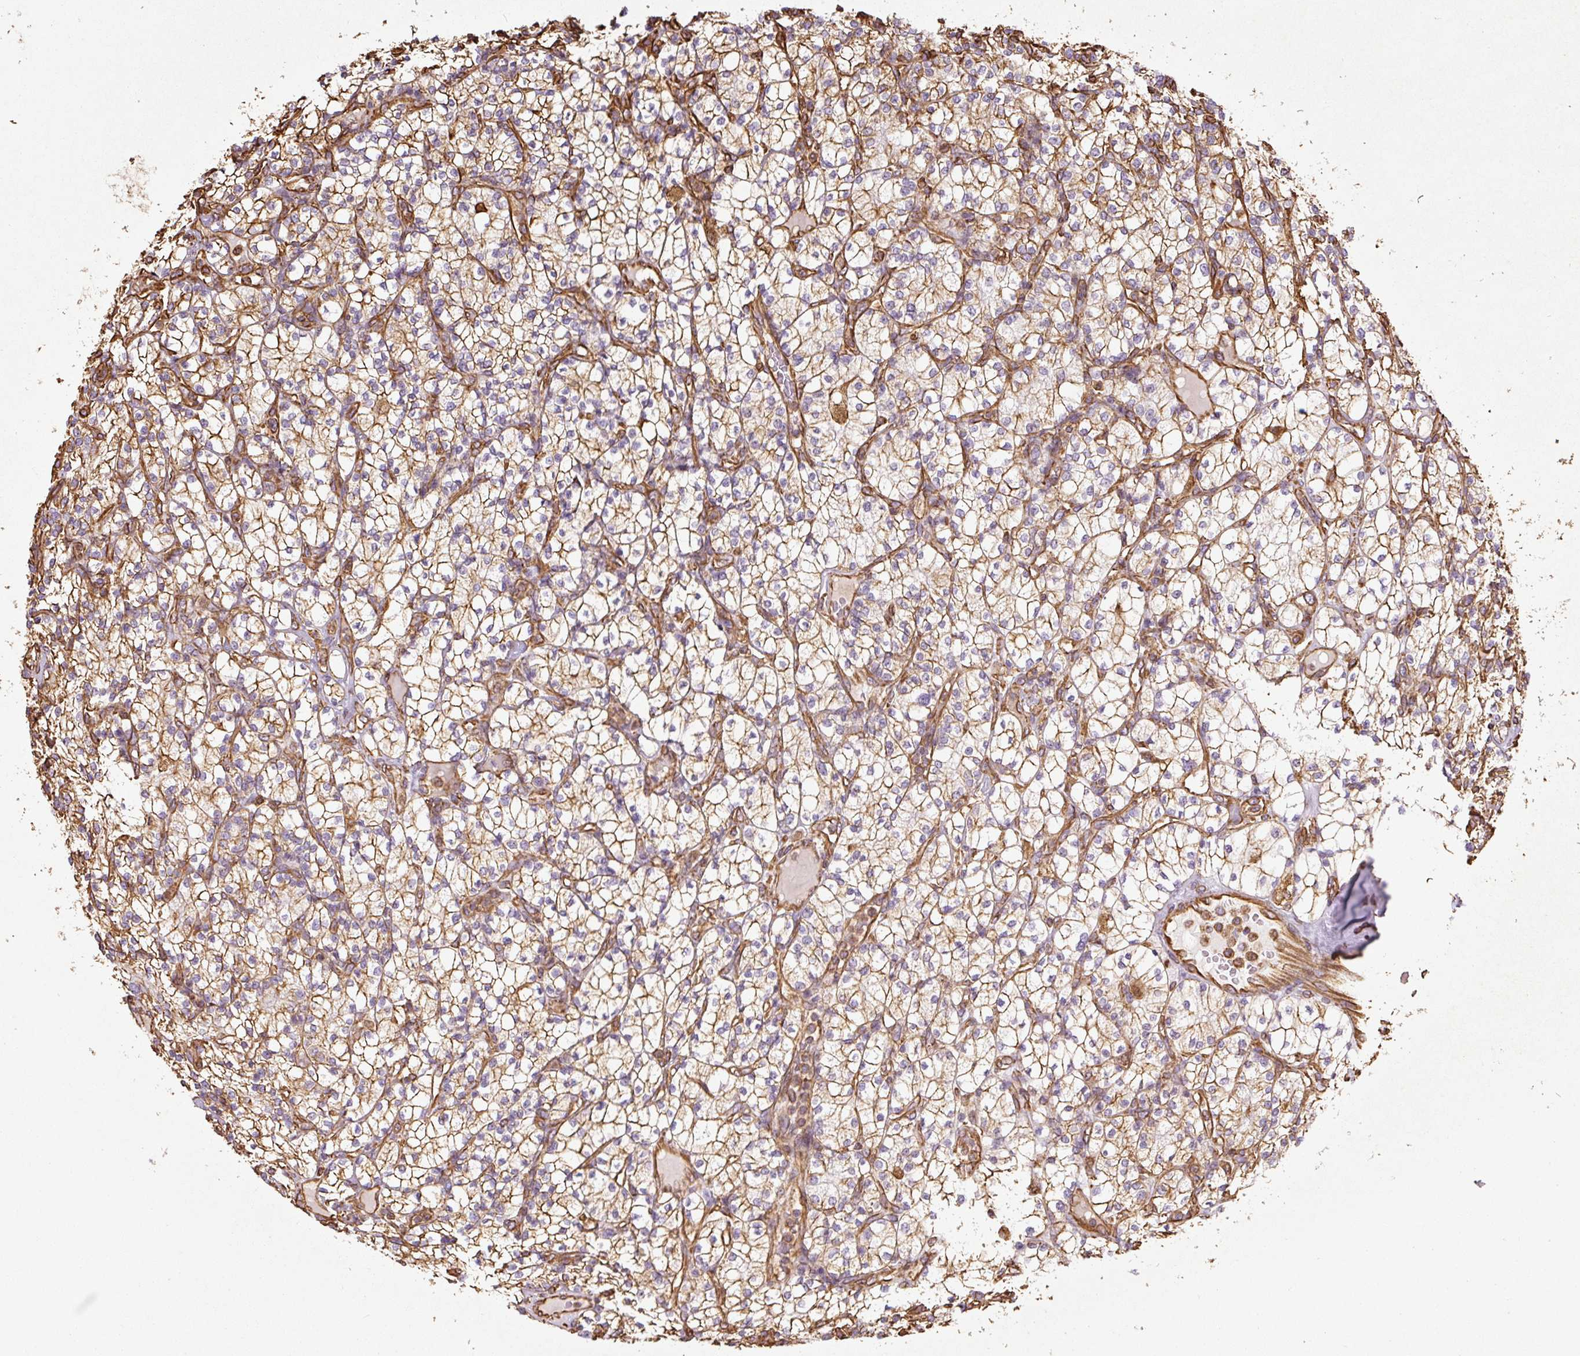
{"staining": {"intensity": "moderate", "quantity": "25%-75%", "location": "cytoplasmic/membranous"}, "tissue": "renal cancer", "cell_type": "Tumor cells", "image_type": "cancer", "snomed": [{"axis": "morphology", "description": "Adenocarcinoma, NOS"}, {"axis": "topography", "description": "Kidney"}], "caption": "There is medium levels of moderate cytoplasmic/membranous staining in tumor cells of adenocarcinoma (renal), as demonstrated by immunohistochemical staining (brown color).", "gene": "VIM", "patient": {"sex": "male", "age": 77}}